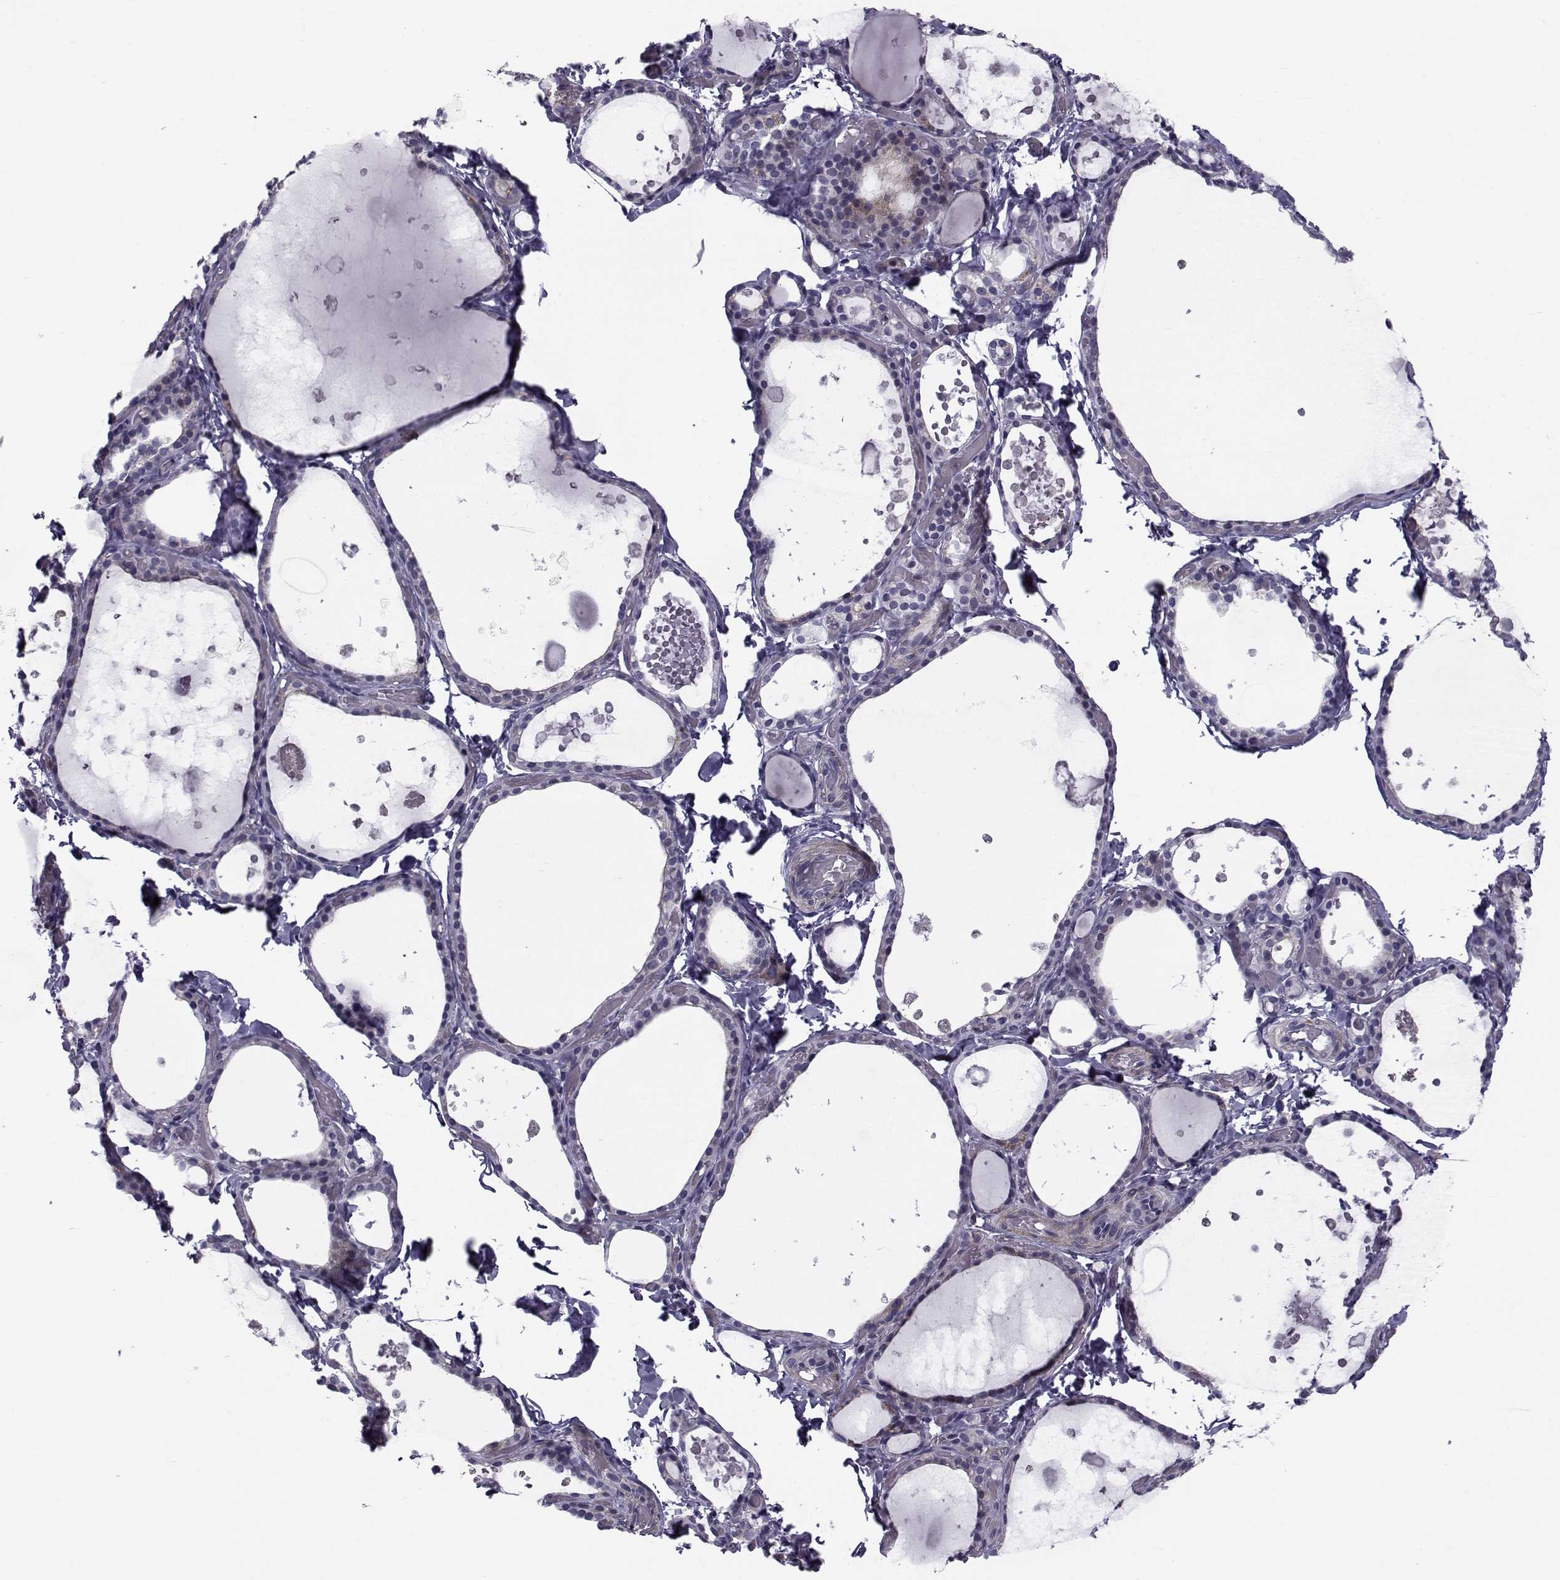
{"staining": {"intensity": "negative", "quantity": "none", "location": "none"}, "tissue": "thyroid gland", "cell_type": "Glandular cells", "image_type": "normal", "snomed": [{"axis": "morphology", "description": "Normal tissue, NOS"}, {"axis": "topography", "description": "Thyroid gland"}], "caption": "Immunohistochemistry (IHC) photomicrograph of unremarkable thyroid gland: human thyroid gland stained with DAB (3,3'-diaminobenzidine) reveals no significant protein positivity in glandular cells. (DAB immunohistochemistry (IHC) visualized using brightfield microscopy, high magnification).", "gene": "LRRC27", "patient": {"sex": "female", "age": 56}}